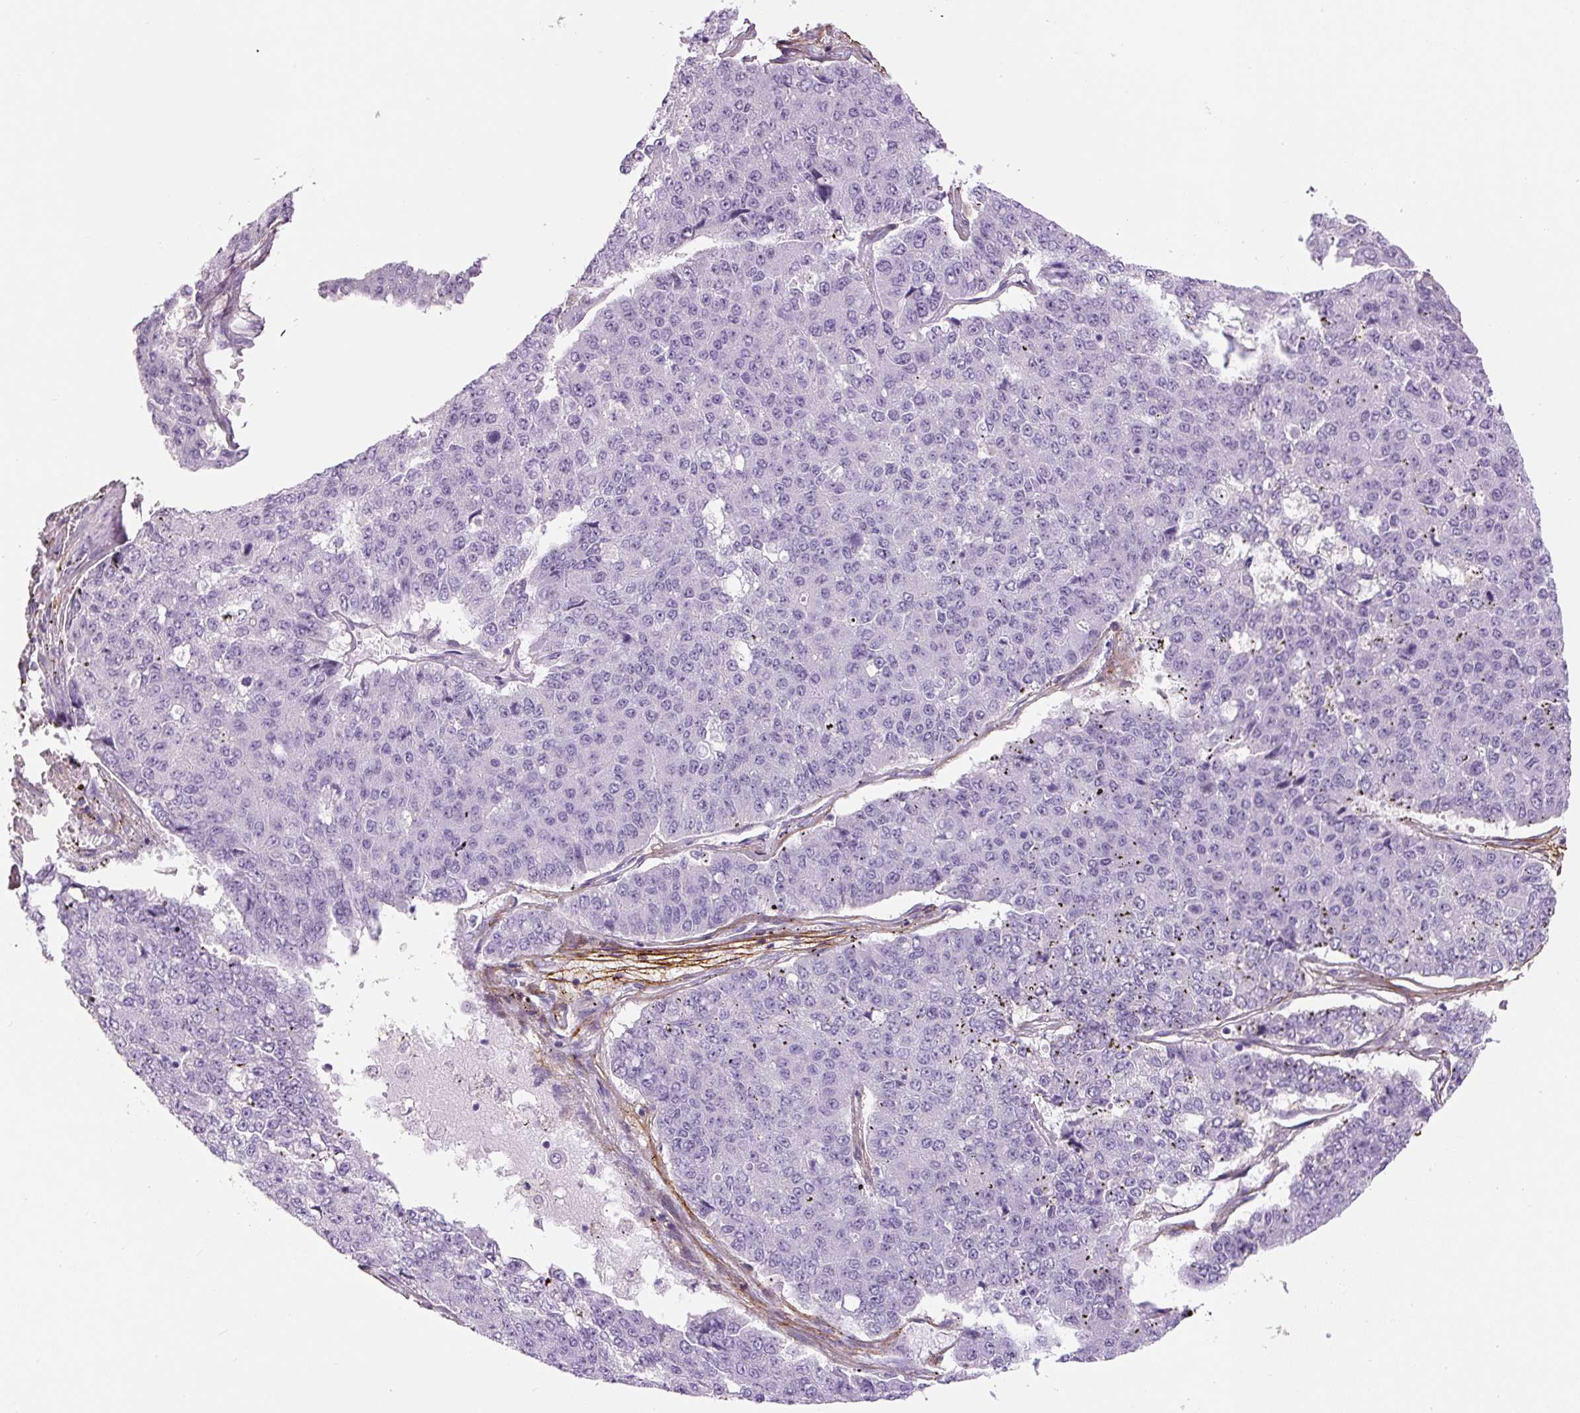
{"staining": {"intensity": "negative", "quantity": "none", "location": "none"}, "tissue": "pancreatic cancer", "cell_type": "Tumor cells", "image_type": "cancer", "snomed": [{"axis": "morphology", "description": "Adenocarcinoma, NOS"}, {"axis": "topography", "description": "Pancreas"}], "caption": "This is an immunohistochemistry (IHC) micrograph of pancreatic cancer (adenocarcinoma). There is no expression in tumor cells.", "gene": "FBN1", "patient": {"sex": "male", "age": 50}}